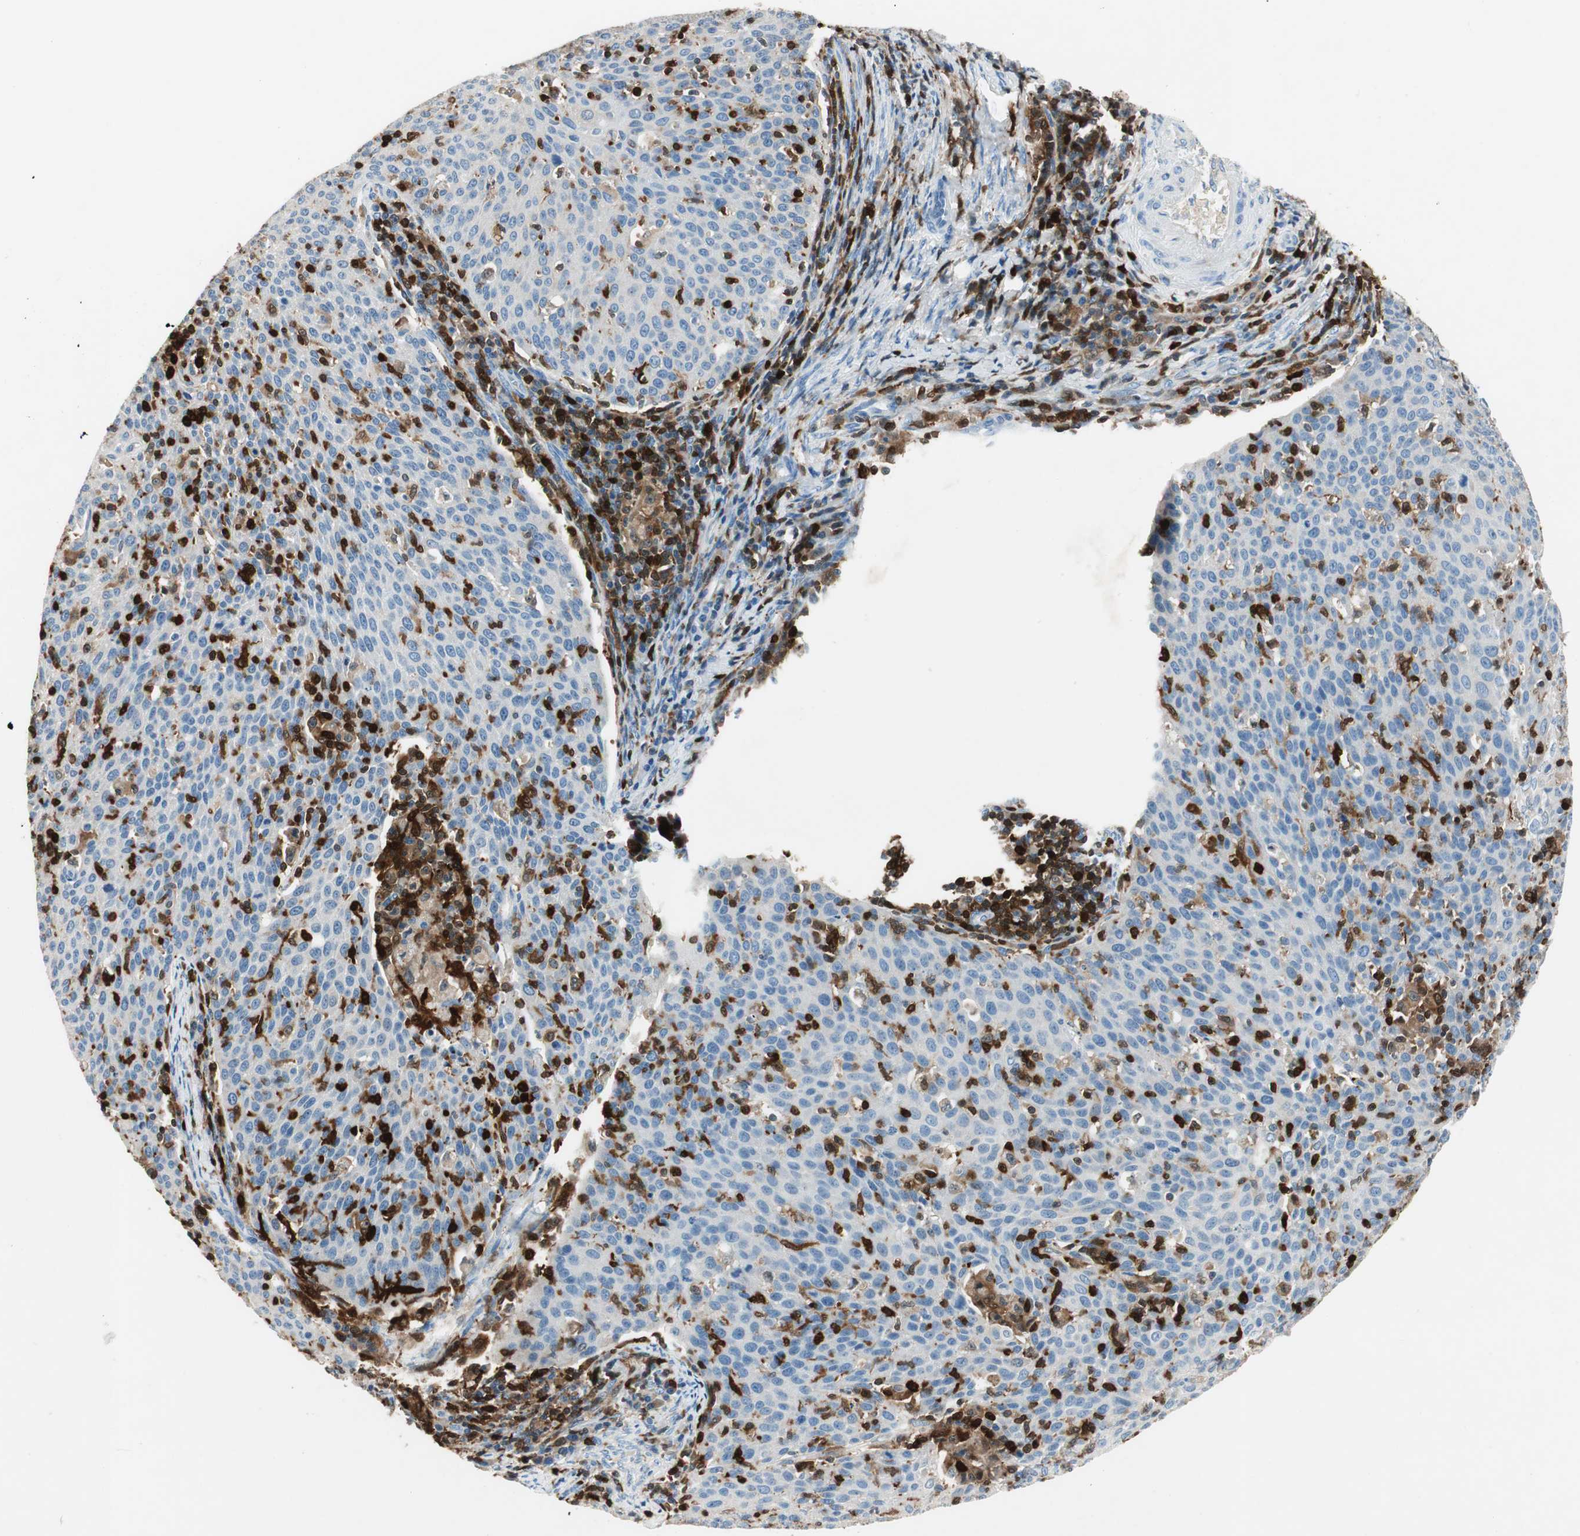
{"staining": {"intensity": "negative", "quantity": "none", "location": "none"}, "tissue": "cervical cancer", "cell_type": "Tumor cells", "image_type": "cancer", "snomed": [{"axis": "morphology", "description": "Squamous cell carcinoma, NOS"}, {"axis": "topography", "description": "Cervix"}], "caption": "An image of cervical squamous cell carcinoma stained for a protein reveals no brown staining in tumor cells.", "gene": "COTL1", "patient": {"sex": "female", "age": 38}}